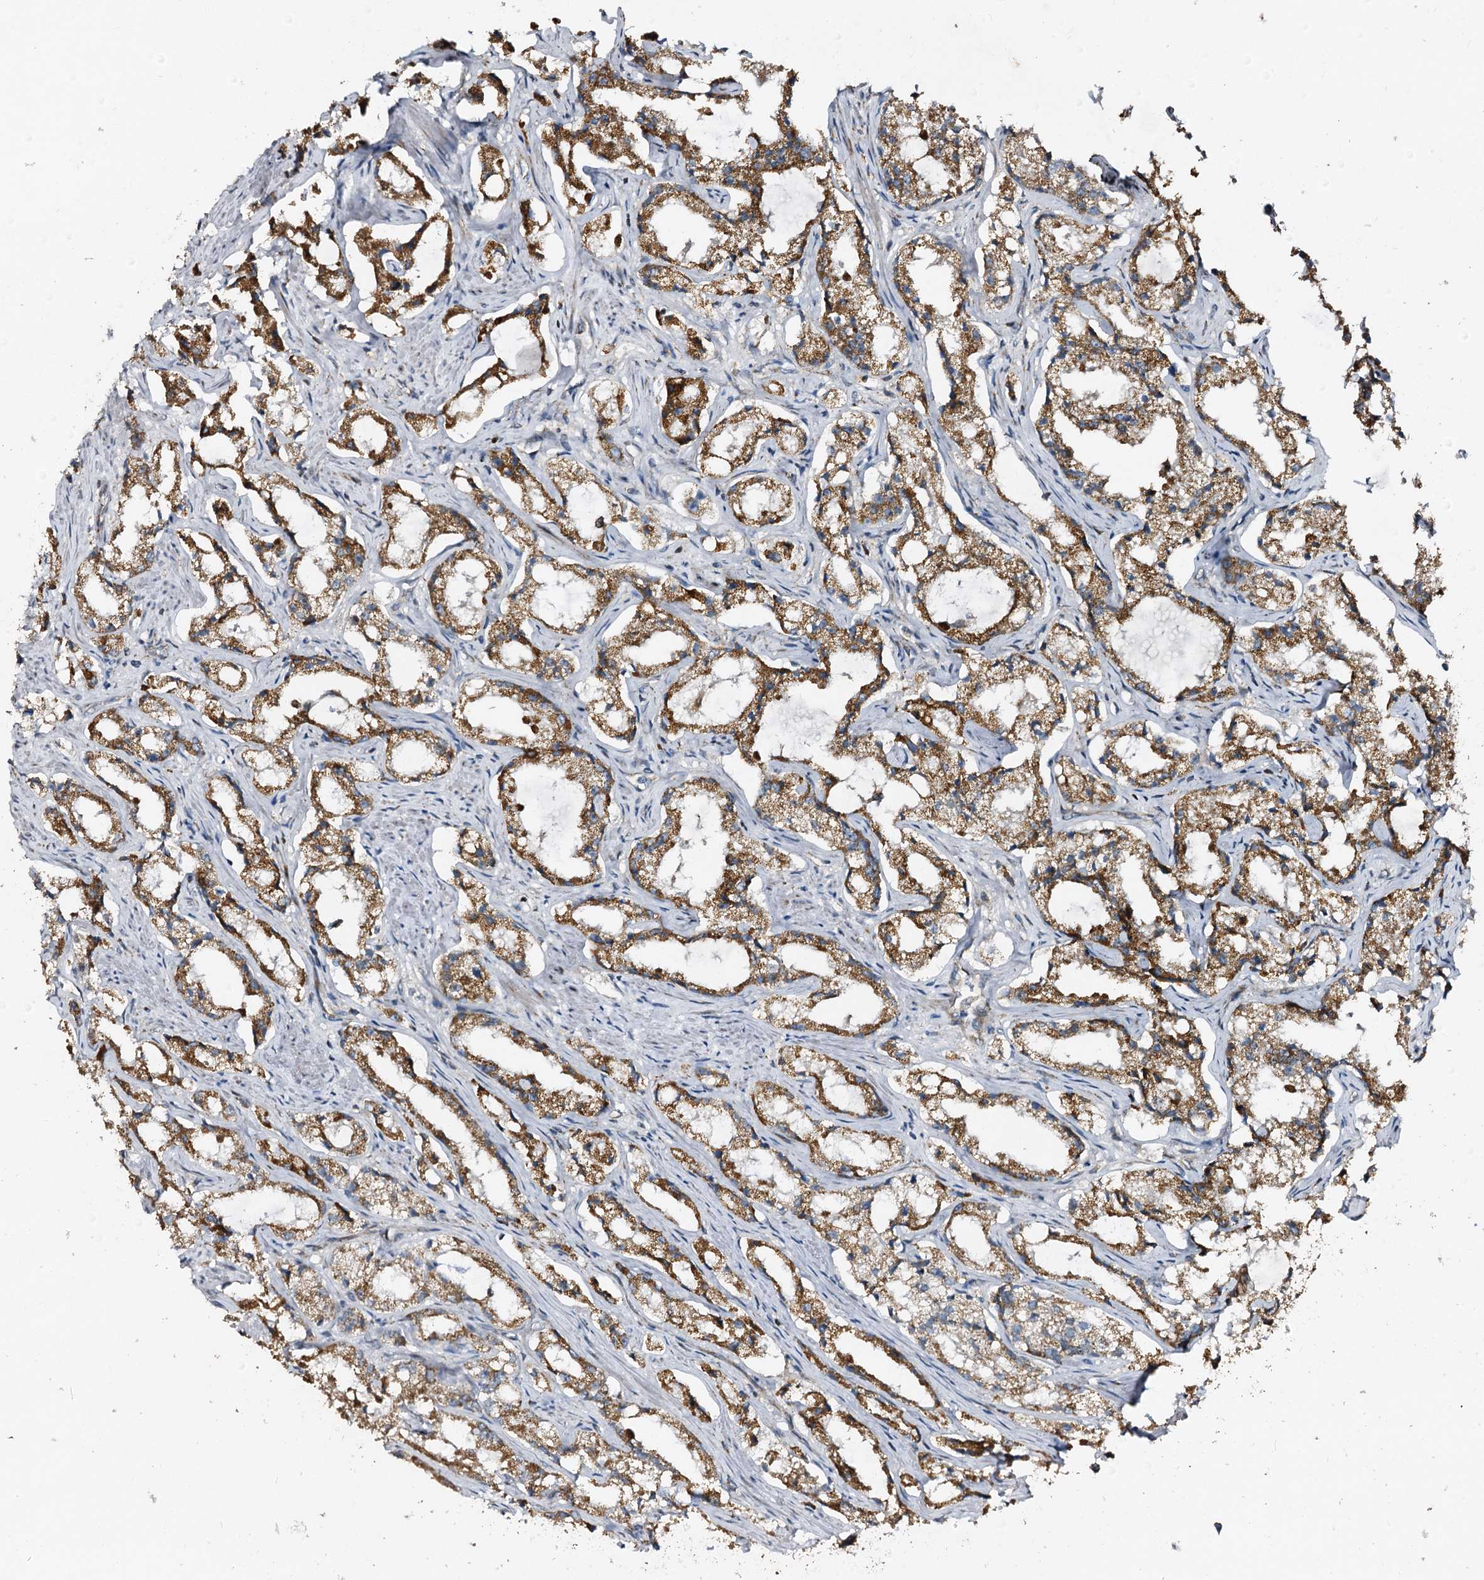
{"staining": {"intensity": "moderate", "quantity": ">75%", "location": "cytoplasmic/membranous"}, "tissue": "prostate cancer", "cell_type": "Tumor cells", "image_type": "cancer", "snomed": [{"axis": "morphology", "description": "Adenocarcinoma, High grade"}, {"axis": "topography", "description": "Prostate"}], "caption": "High-grade adenocarcinoma (prostate) was stained to show a protein in brown. There is medium levels of moderate cytoplasmic/membranous positivity in approximately >75% of tumor cells.", "gene": "CBR4", "patient": {"sex": "male", "age": 66}}